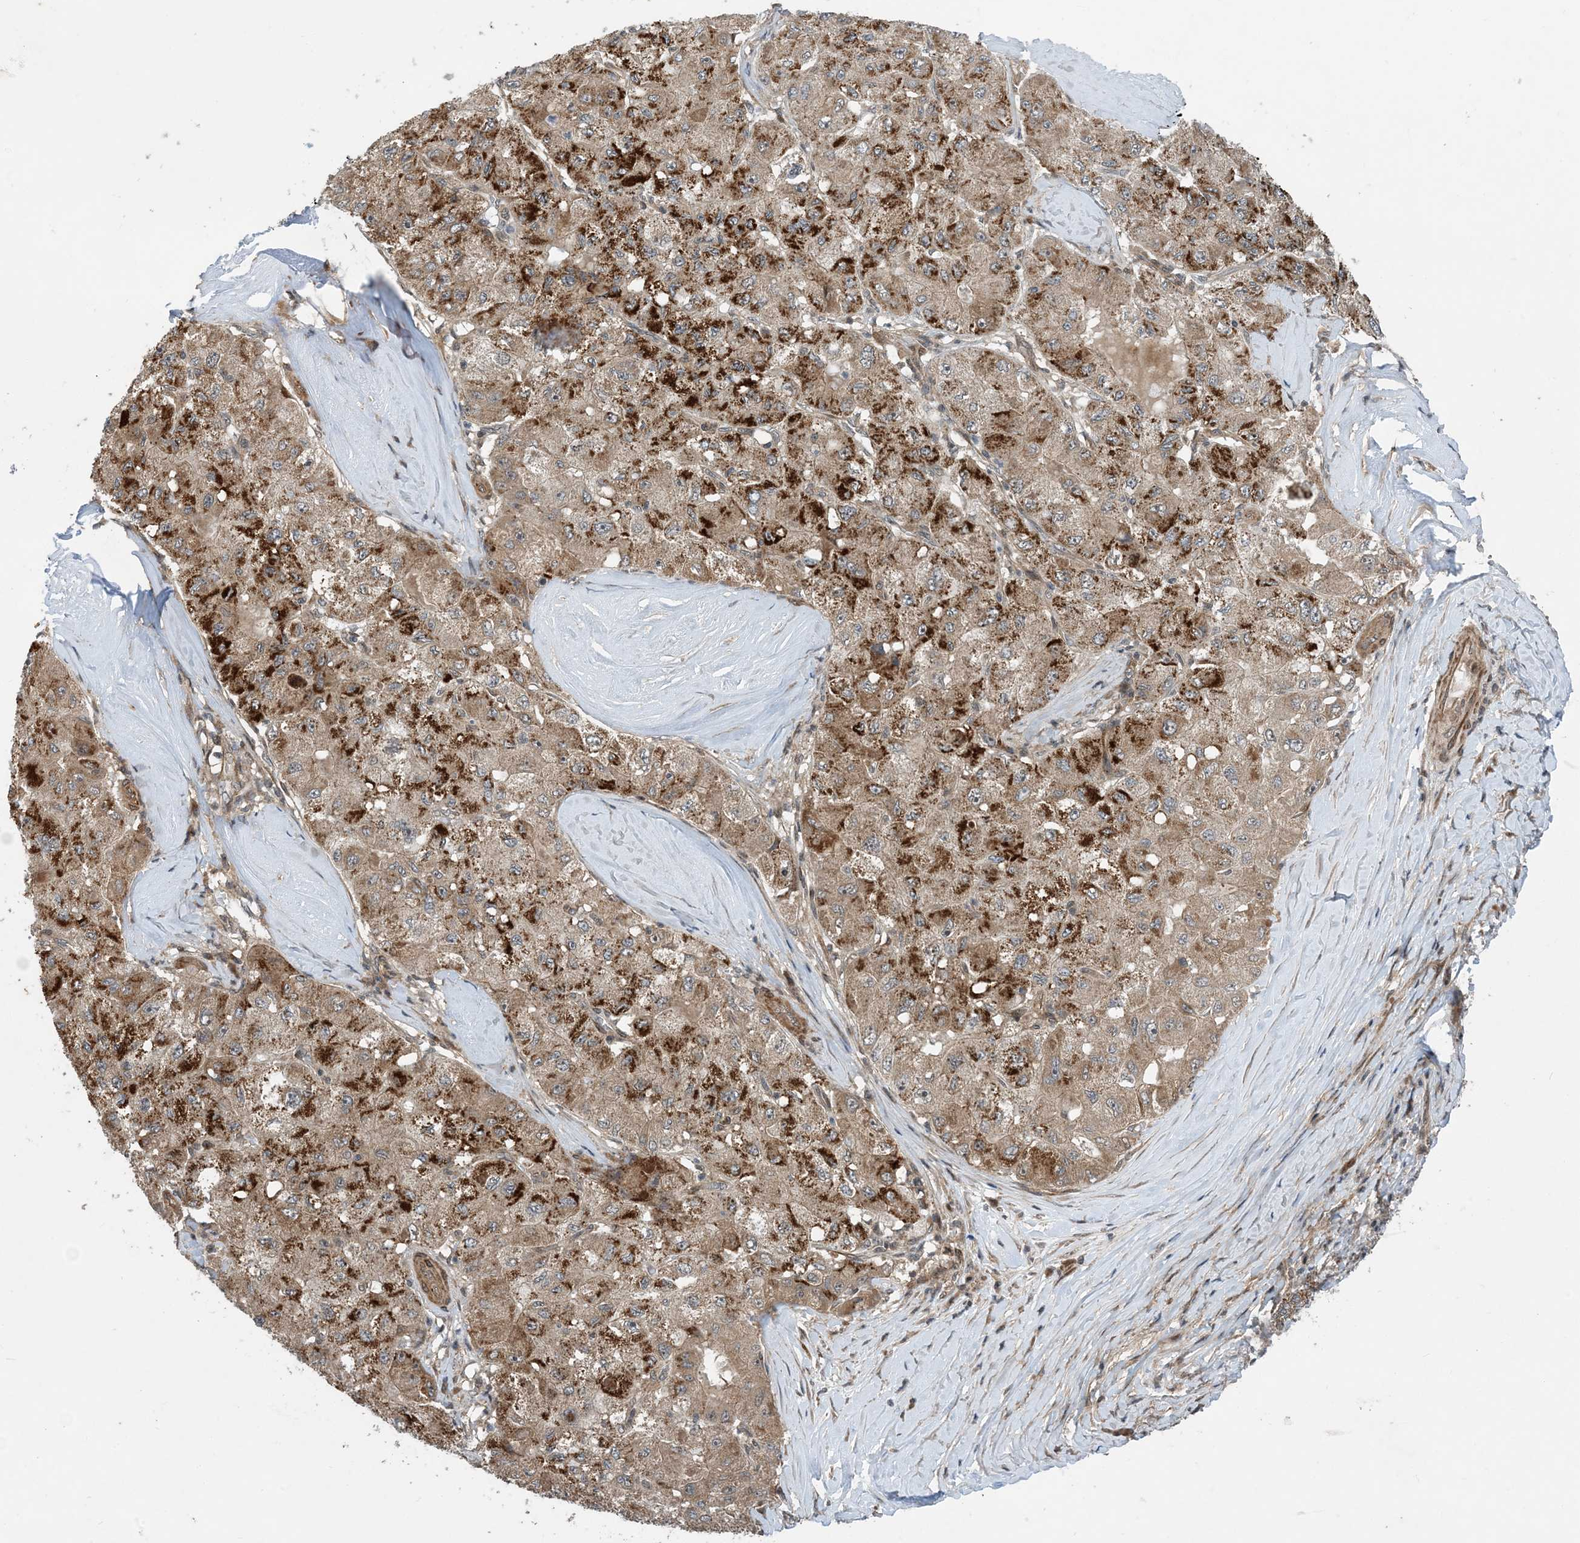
{"staining": {"intensity": "strong", "quantity": "25%-75%", "location": "cytoplasmic/membranous"}, "tissue": "liver cancer", "cell_type": "Tumor cells", "image_type": "cancer", "snomed": [{"axis": "morphology", "description": "Carcinoma, Hepatocellular, NOS"}, {"axis": "topography", "description": "Liver"}], "caption": "IHC image of human liver hepatocellular carcinoma stained for a protein (brown), which reveals high levels of strong cytoplasmic/membranous positivity in about 25%-75% of tumor cells.", "gene": "HEMK1", "patient": {"sex": "male", "age": 80}}